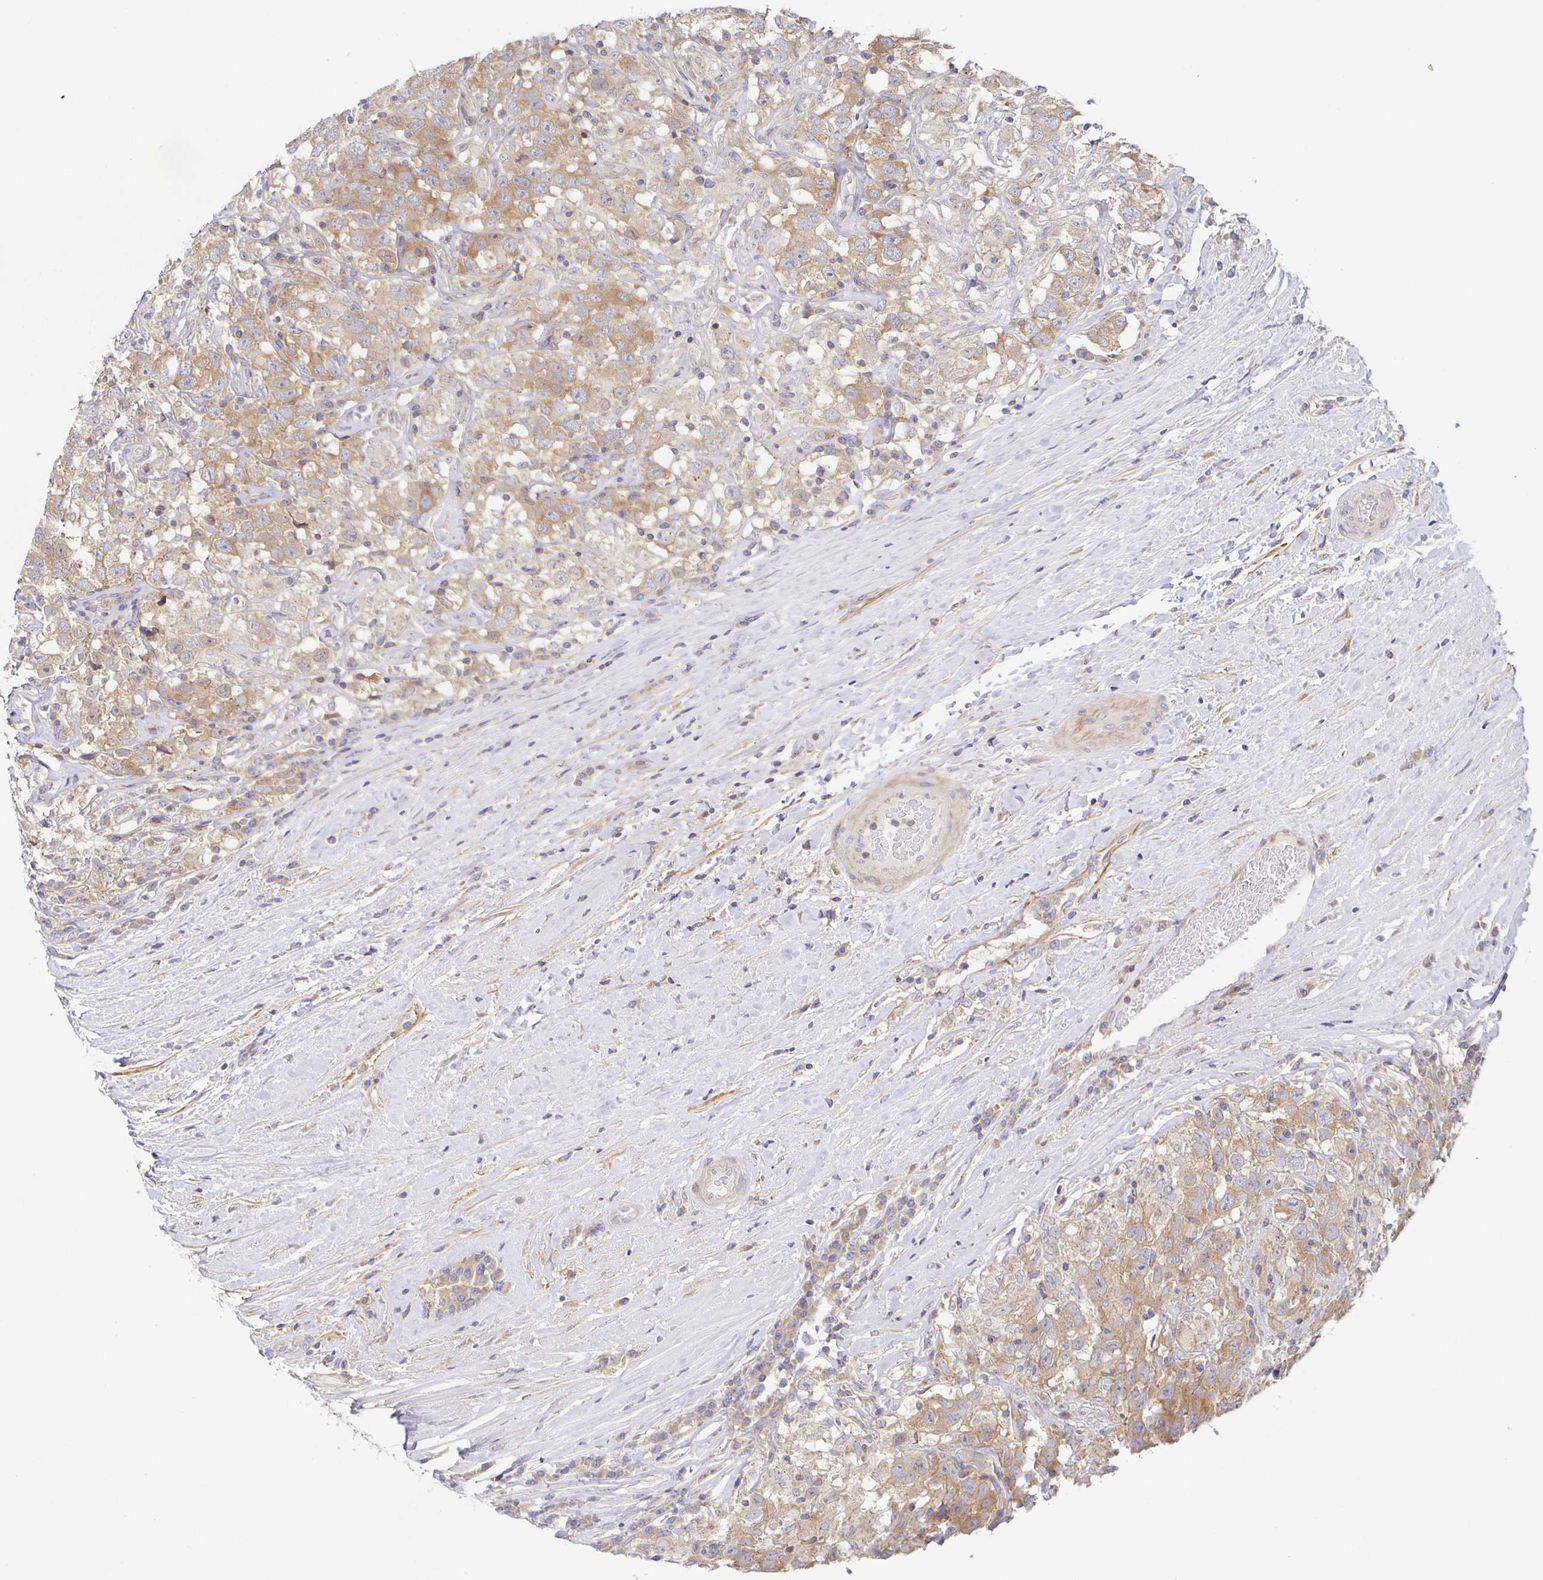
{"staining": {"intensity": "moderate", "quantity": ">75%", "location": "cytoplasmic/membranous"}, "tissue": "testis cancer", "cell_type": "Tumor cells", "image_type": "cancer", "snomed": [{"axis": "morphology", "description": "Seminoma, NOS"}, {"axis": "topography", "description": "Testis"}], "caption": "Testis cancer stained with a brown dye exhibits moderate cytoplasmic/membranous positive positivity in approximately >75% of tumor cells.", "gene": "TUFT1", "patient": {"sex": "male", "age": 41}}